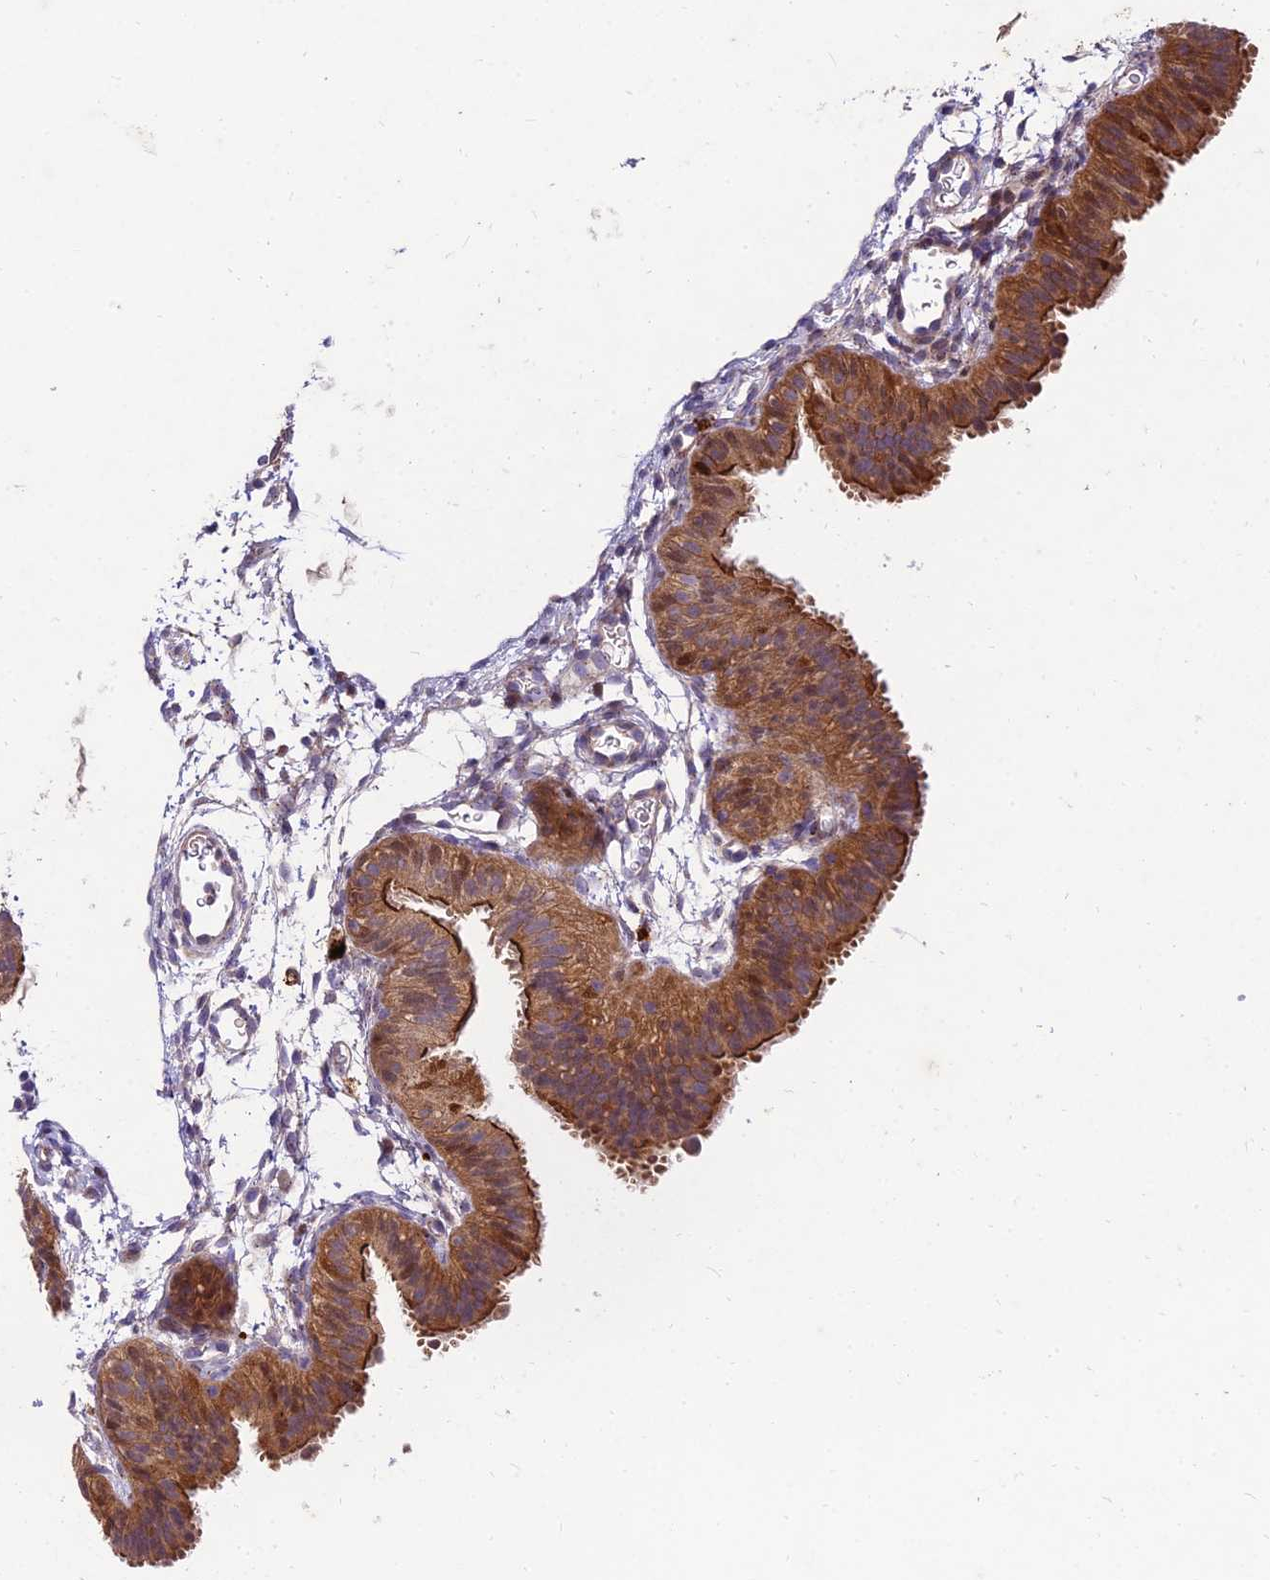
{"staining": {"intensity": "moderate", "quantity": ">75%", "location": "cytoplasmic/membranous"}, "tissue": "fallopian tube", "cell_type": "Glandular cells", "image_type": "normal", "snomed": [{"axis": "morphology", "description": "Normal tissue, NOS"}, {"axis": "topography", "description": "Fallopian tube"}], "caption": "Brown immunohistochemical staining in unremarkable fallopian tube exhibits moderate cytoplasmic/membranous positivity in about >75% of glandular cells. (DAB IHC with brightfield microscopy, high magnification).", "gene": "MKKS", "patient": {"sex": "female", "age": 35}}